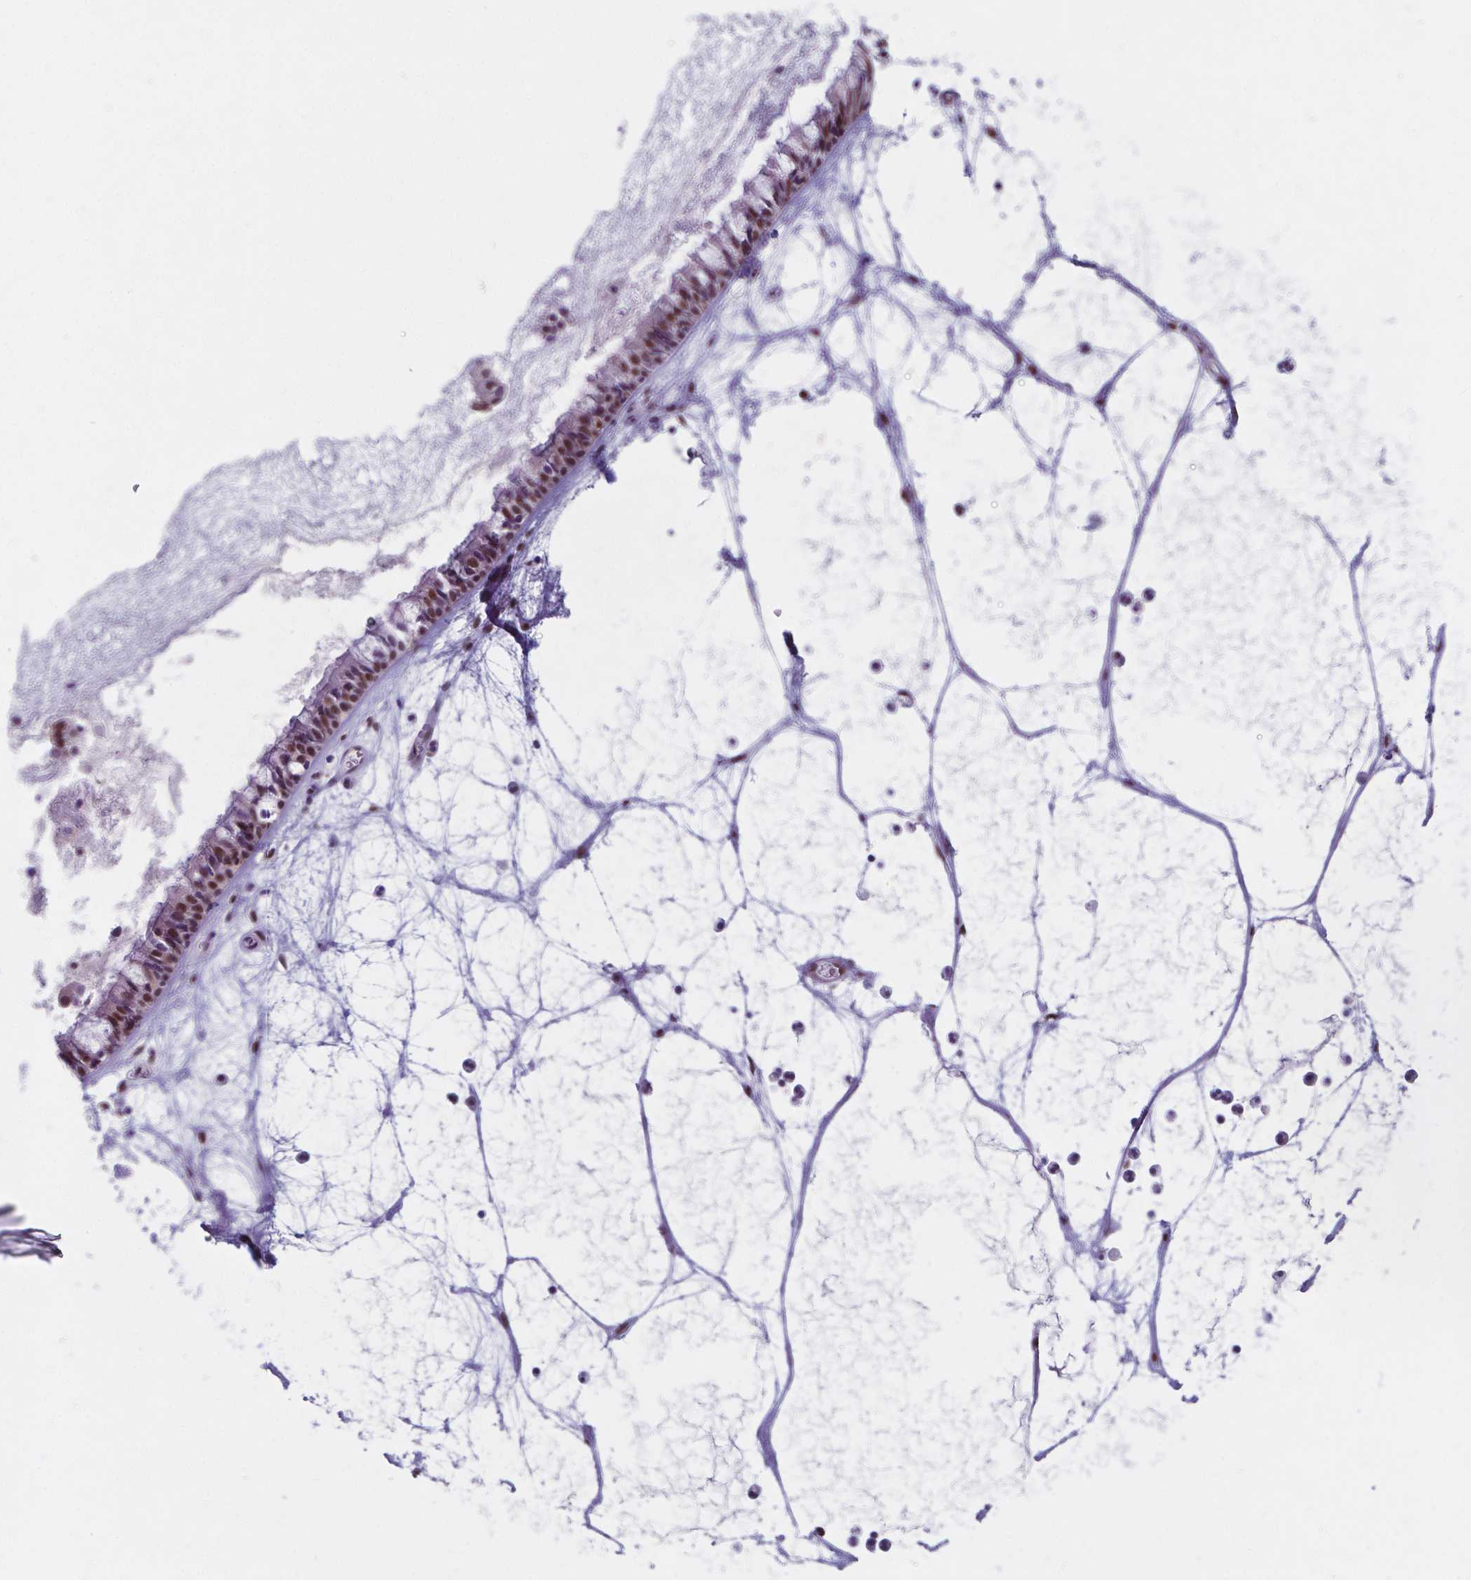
{"staining": {"intensity": "moderate", "quantity": ">75%", "location": "nuclear"}, "tissue": "nasopharynx", "cell_type": "Respiratory epithelial cells", "image_type": "normal", "snomed": [{"axis": "morphology", "description": "Normal tissue, NOS"}, {"axis": "topography", "description": "Nasopharynx"}], "caption": "A brown stain labels moderate nuclear expression of a protein in respiratory epithelial cells of normal nasopharynx.", "gene": "UBE2E2", "patient": {"sex": "male", "age": 31}}